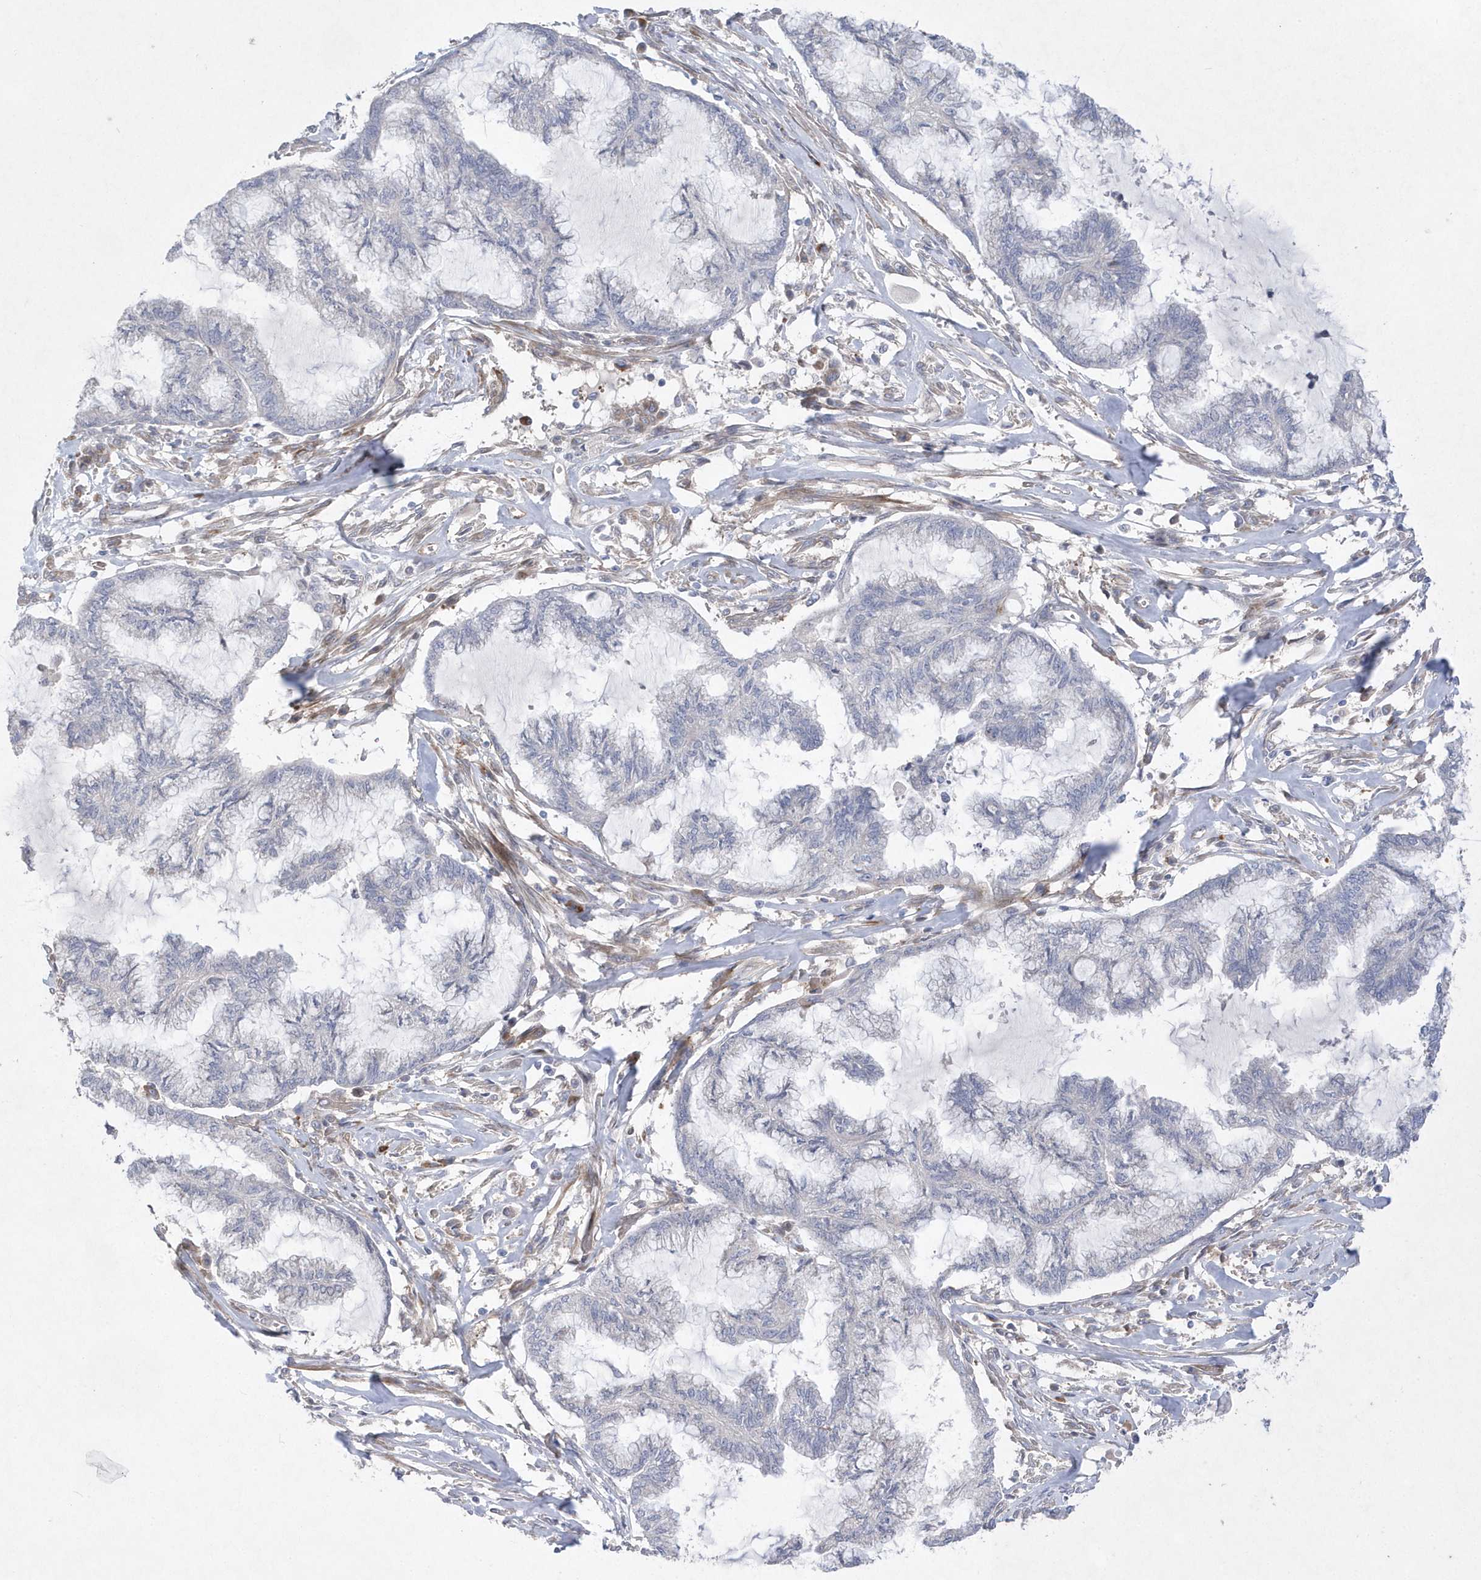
{"staining": {"intensity": "negative", "quantity": "none", "location": "none"}, "tissue": "endometrial cancer", "cell_type": "Tumor cells", "image_type": "cancer", "snomed": [{"axis": "morphology", "description": "Adenocarcinoma, NOS"}, {"axis": "topography", "description": "Endometrium"}], "caption": "This is an immunohistochemistry (IHC) photomicrograph of human endometrial cancer (adenocarcinoma). There is no staining in tumor cells.", "gene": "TMEM132B", "patient": {"sex": "female", "age": 86}}